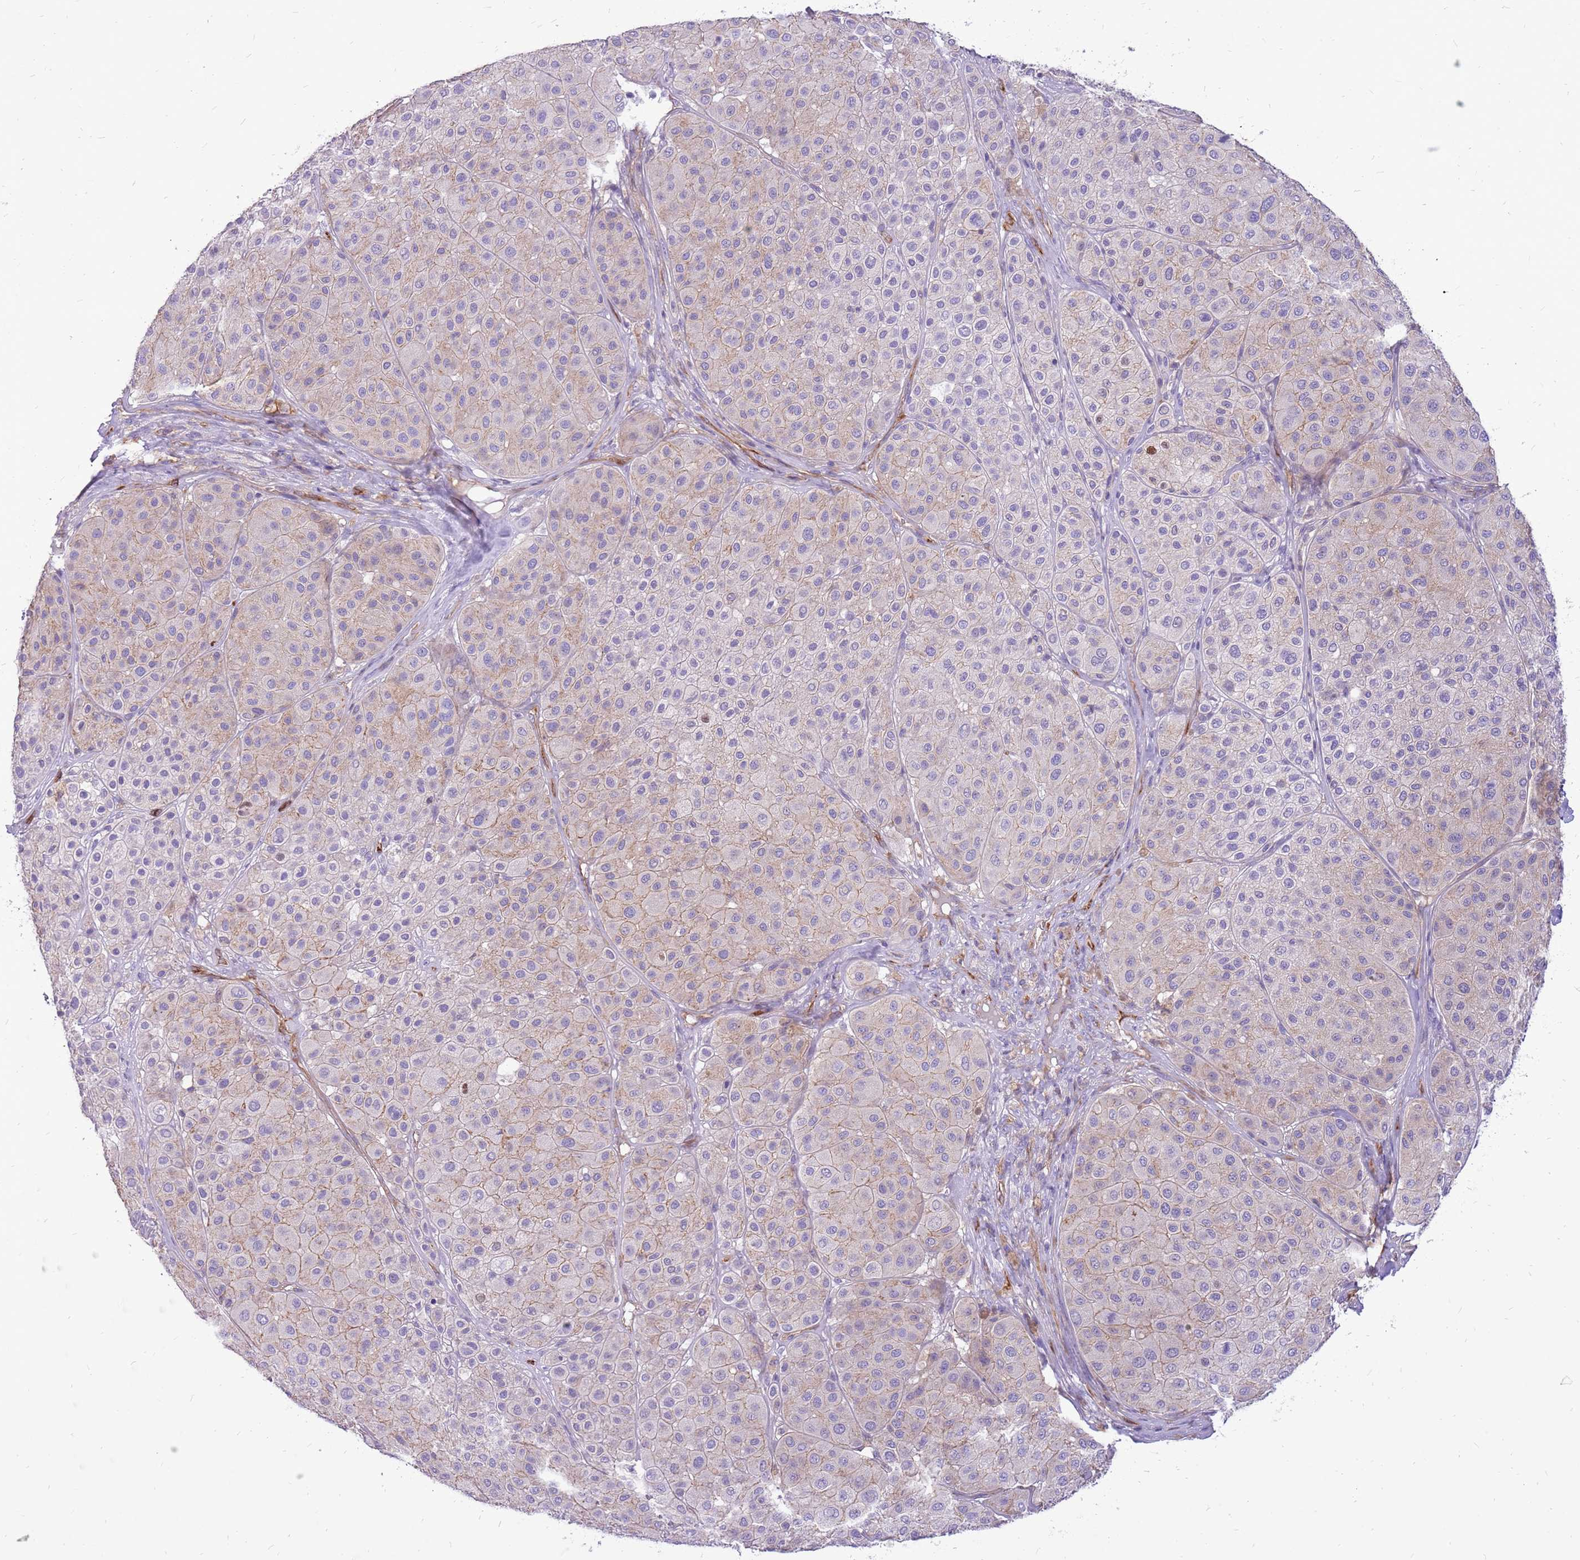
{"staining": {"intensity": "weak", "quantity": "<25%", "location": "cytoplasmic/membranous"}, "tissue": "melanoma", "cell_type": "Tumor cells", "image_type": "cancer", "snomed": [{"axis": "morphology", "description": "Malignant melanoma, Metastatic site"}, {"axis": "topography", "description": "Smooth muscle"}], "caption": "A histopathology image of human melanoma is negative for staining in tumor cells.", "gene": "WDR90", "patient": {"sex": "male", "age": 41}}